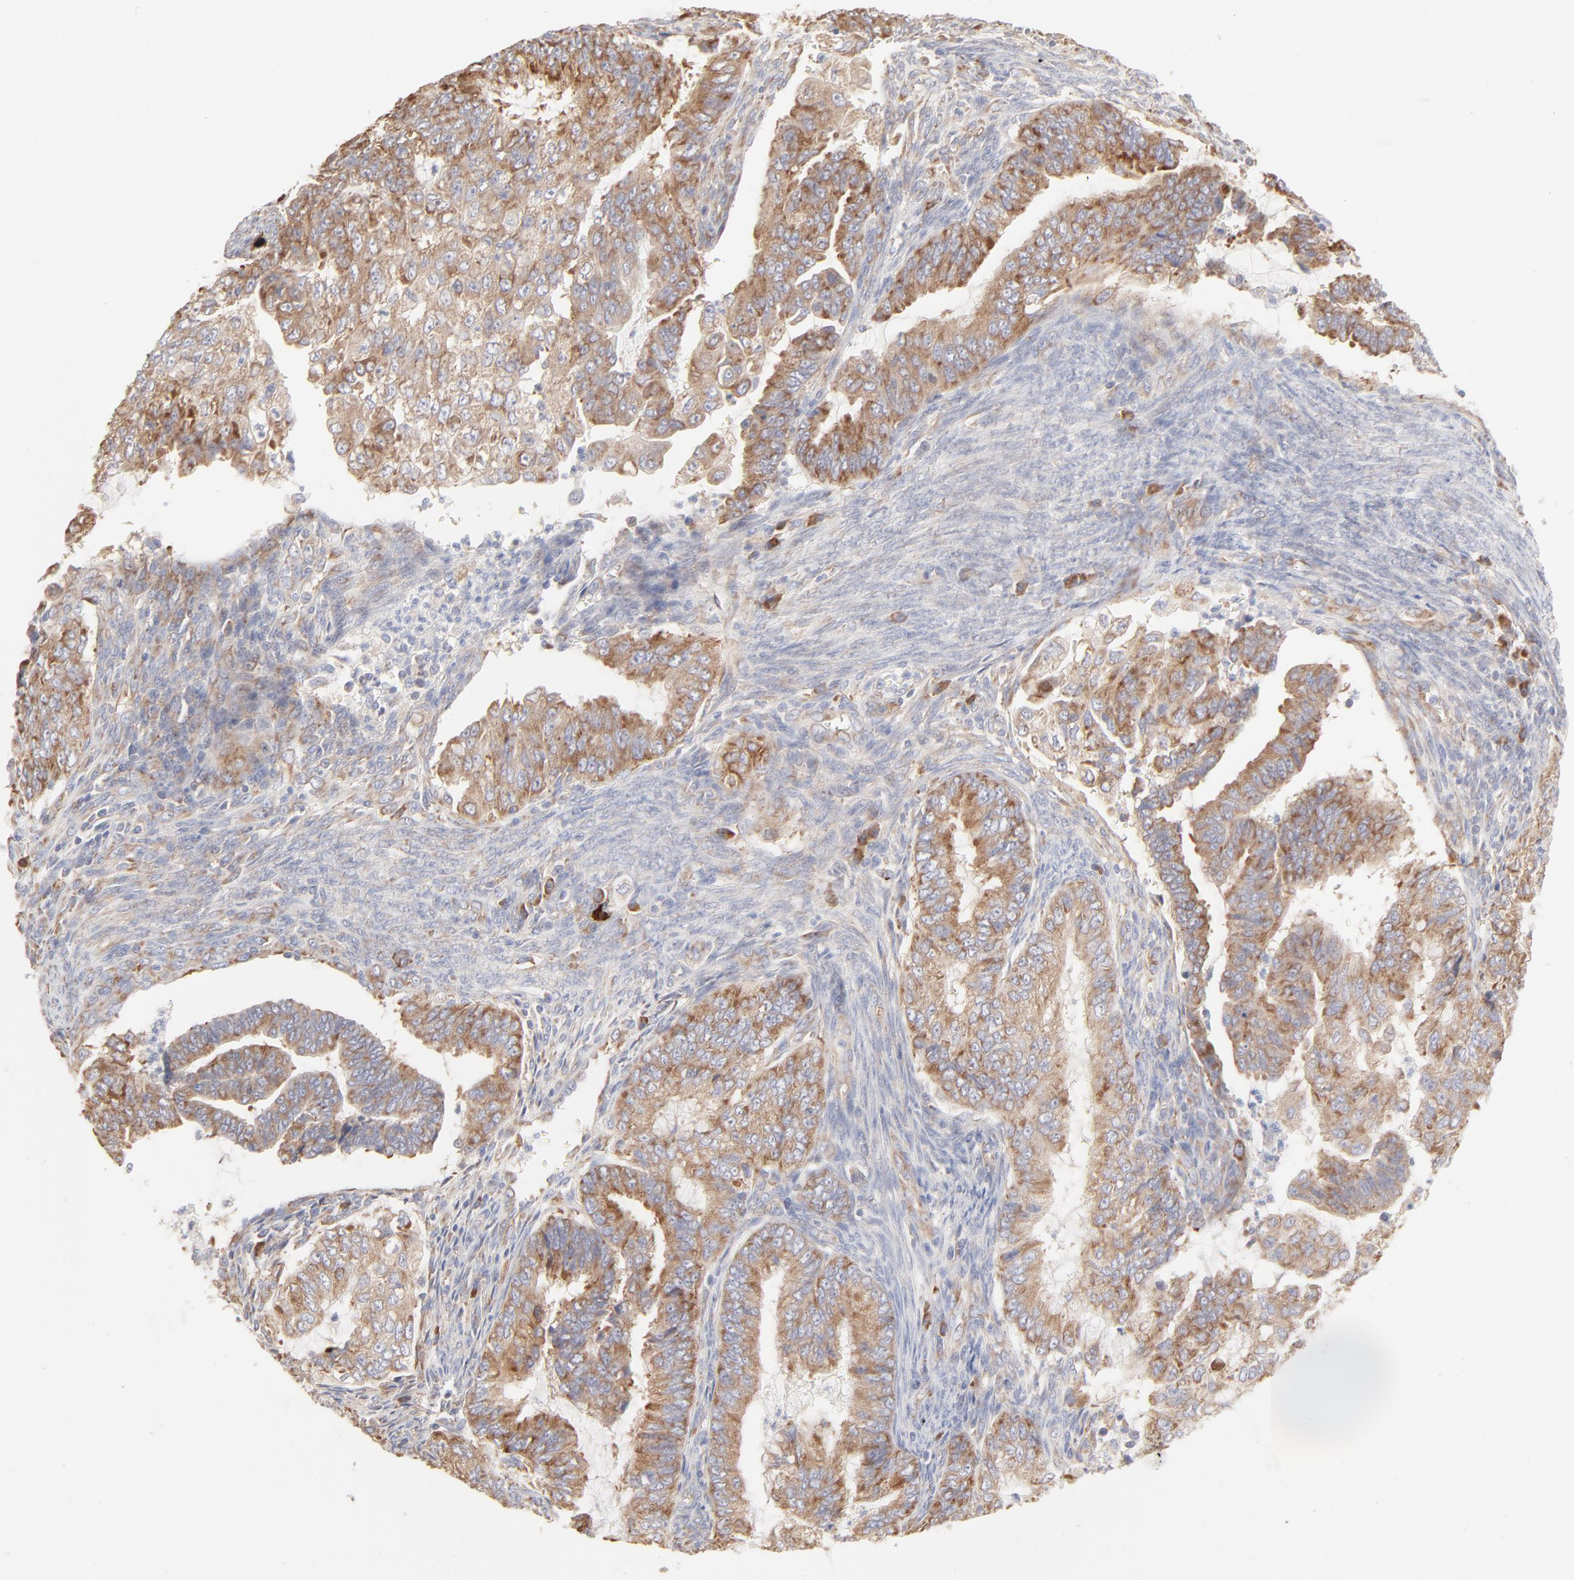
{"staining": {"intensity": "moderate", "quantity": ">75%", "location": "cytoplasmic/membranous"}, "tissue": "endometrial cancer", "cell_type": "Tumor cells", "image_type": "cancer", "snomed": [{"axis": "morphology", "description": "Adenocarcinoma, NOS"}, {"axis": "topography", "description": "Endometrium"}], "caption": "Adenocarcinoma (endometrial) stained with a protein marker exhibits moderate staining in tumor cells.", "gene": "RPS21", "patient": {"sex": "female", "age": 75}}